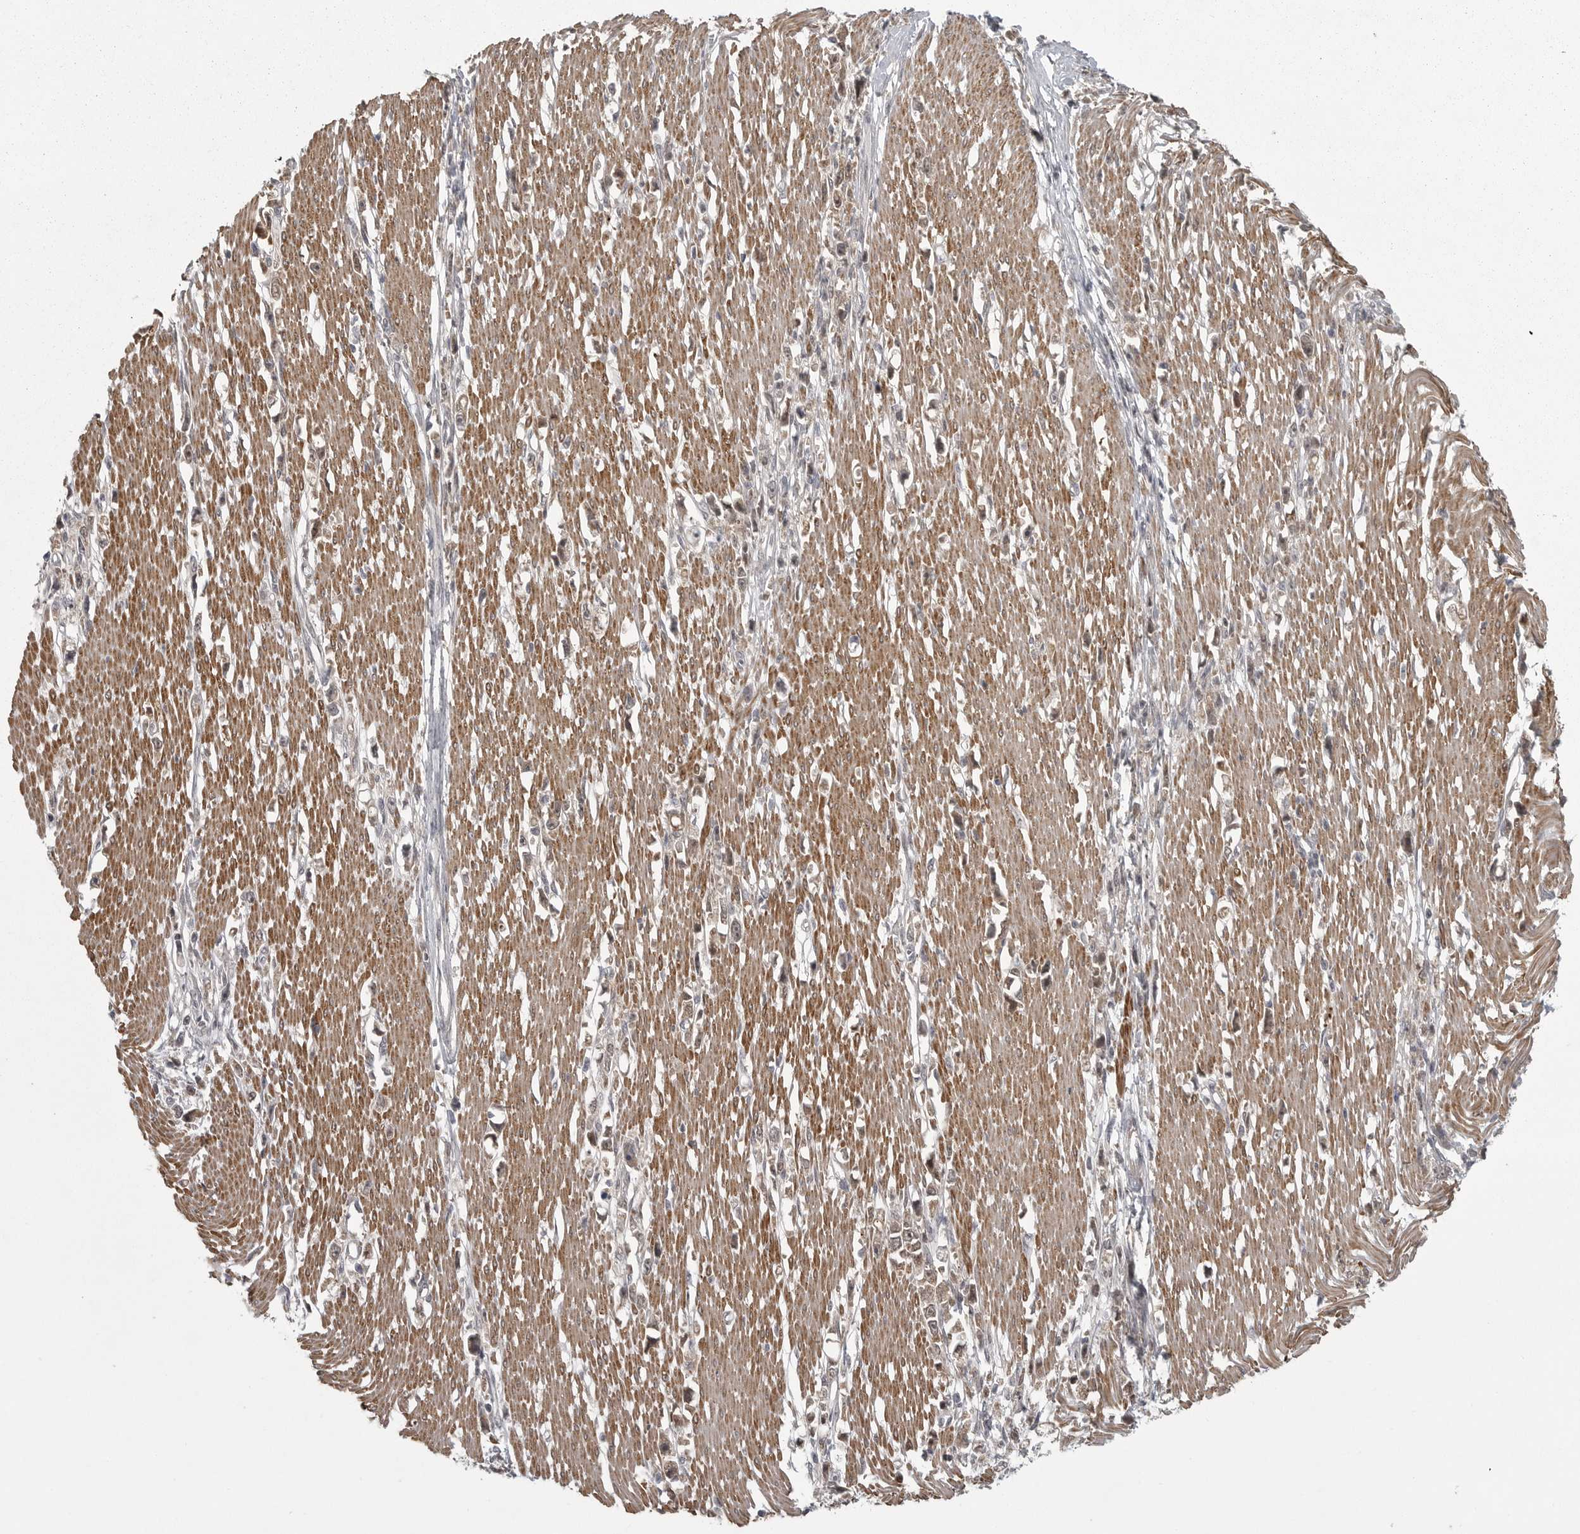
{"staining": {"intensity": "negative", "quantity": "none", "location": "none"}, "tissue": "stomach cancer", "cell_type": "Tumor cells", "image_type": "cancer", "snomed": [{"axis": "morphology", "description": "Adenocarcinoma, NOS"}, {"axis": "topography", "description": "Stomach"}], "caption": "DAB immunohistochemical staining of human stomach cancer (adenocarcinoma) displays no significant expression in tumor cells.", "gene": "PPP1R9A", "patient": {"sex": "female", "age": 59}}